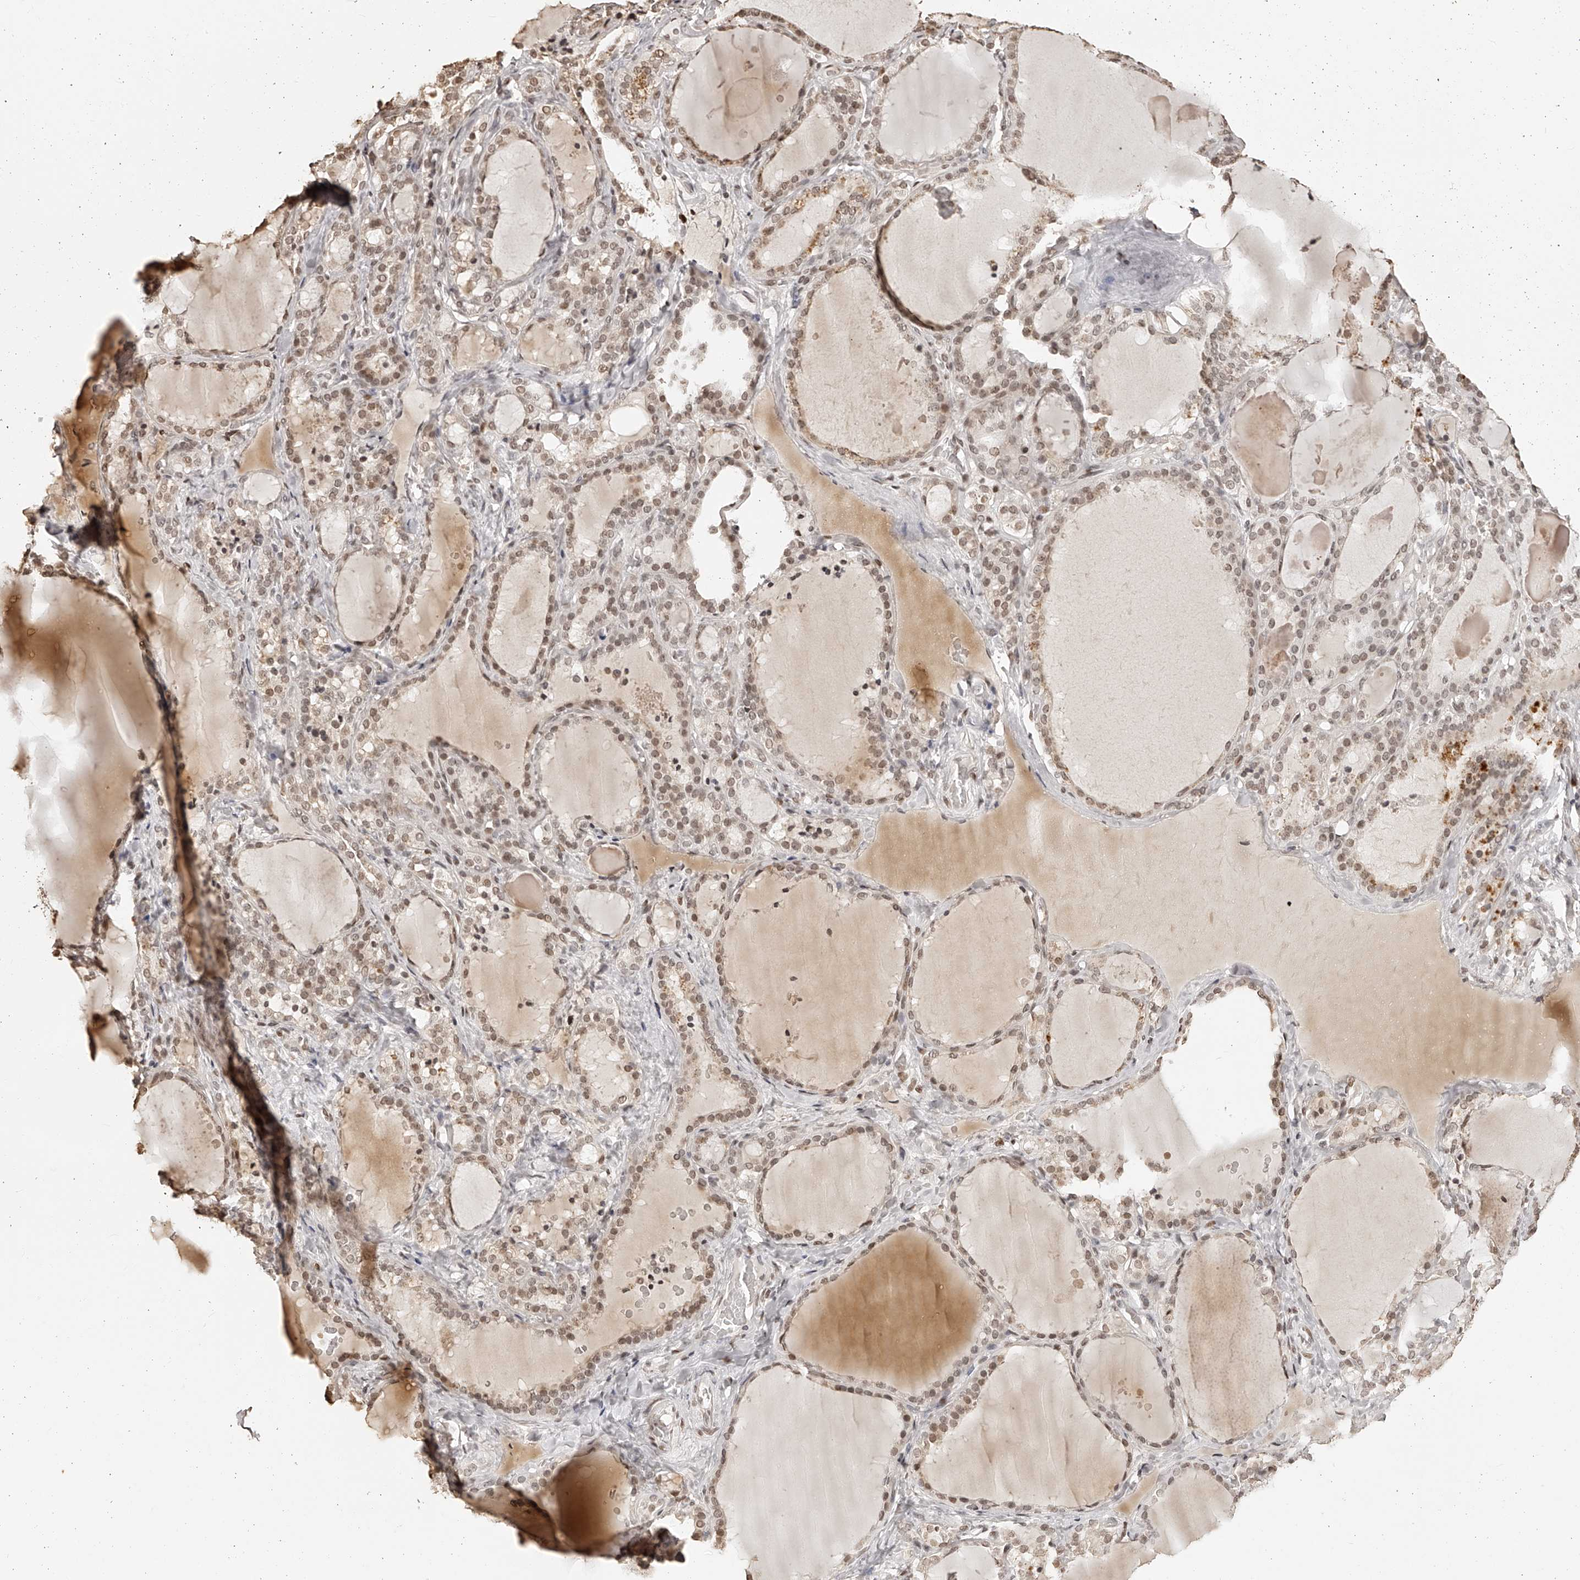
{"staining": {"intensity": "moderate", "quantity": ">75%", "location": "nuclear"}, "tissue": "thyroid gland", "cell_type": "Glandular cells", "image_type": "normal", "snomed": [{"axis": "morphology", "description": "Normal tissue, NOS"}, {"axis": "topography", "description": "Thyroid gland"}], "caption": "A photomicrograph showing moderate nuclear positivity in about >75% of glandular cells in benign thyroid gland, as visualized by brown immunohistochemical staining.", "gene": "ZNF503", "patient": {"sex": "female", "age": 22}}